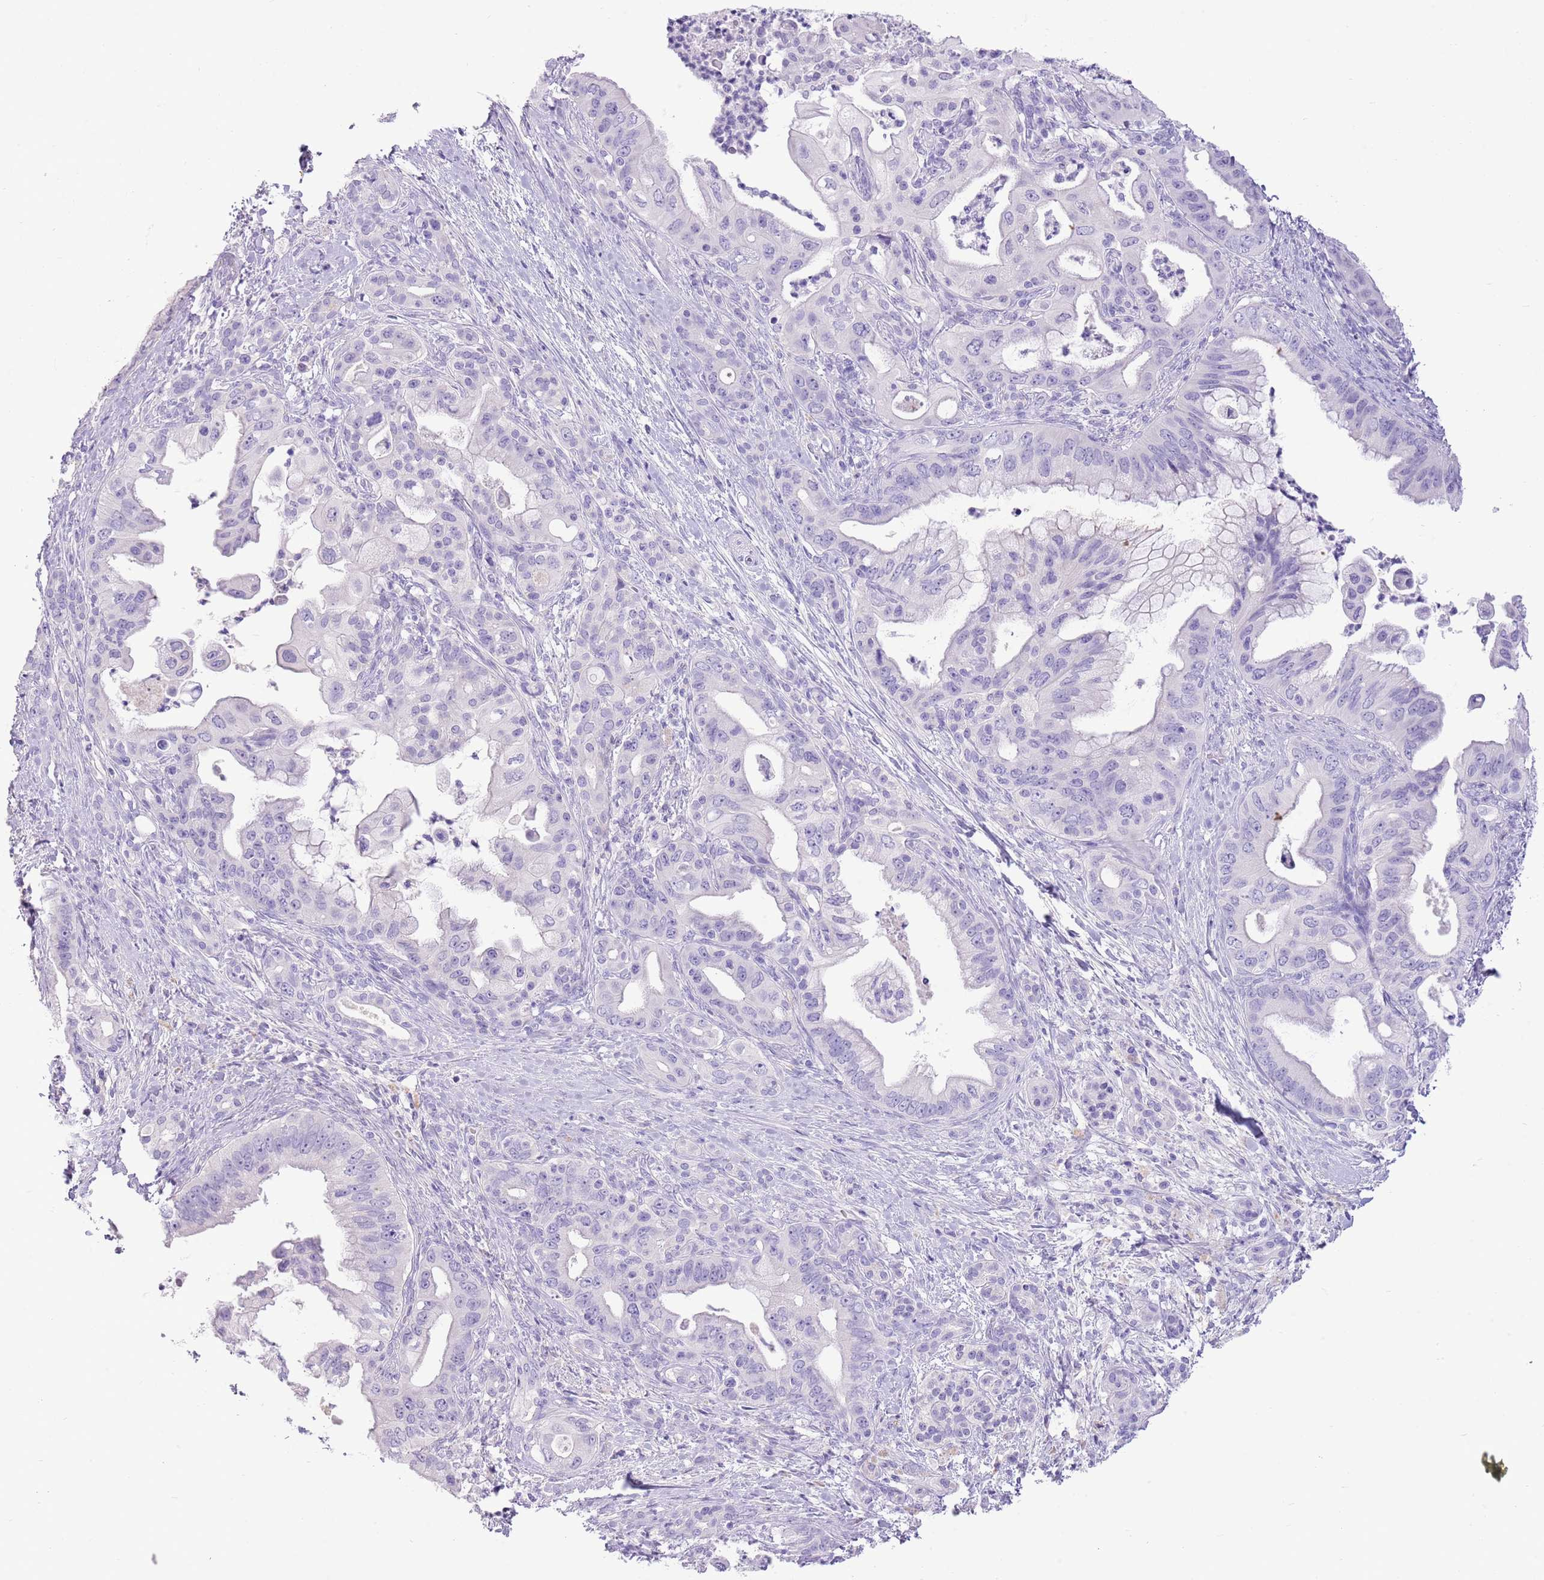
{"staining": {"intensity": "negative", "quantity": "none", "location": "none"}, "tissue": "pancreatic cancer", "cell_type": "Tumor cells", "image_type": "cancer", "snomed": [{"axis": "morphology", "description": "Adenocarcinoma, NOS"}, {"axis": "topography", "description": "Pancreas"}], "caption": "Adenocarcinoma (pancreatic) was stained to show a protein in brown. There is no significant expression in tumor cells.", "gene": "TOX2", "patient": {"sex": "male", "age": 58}}